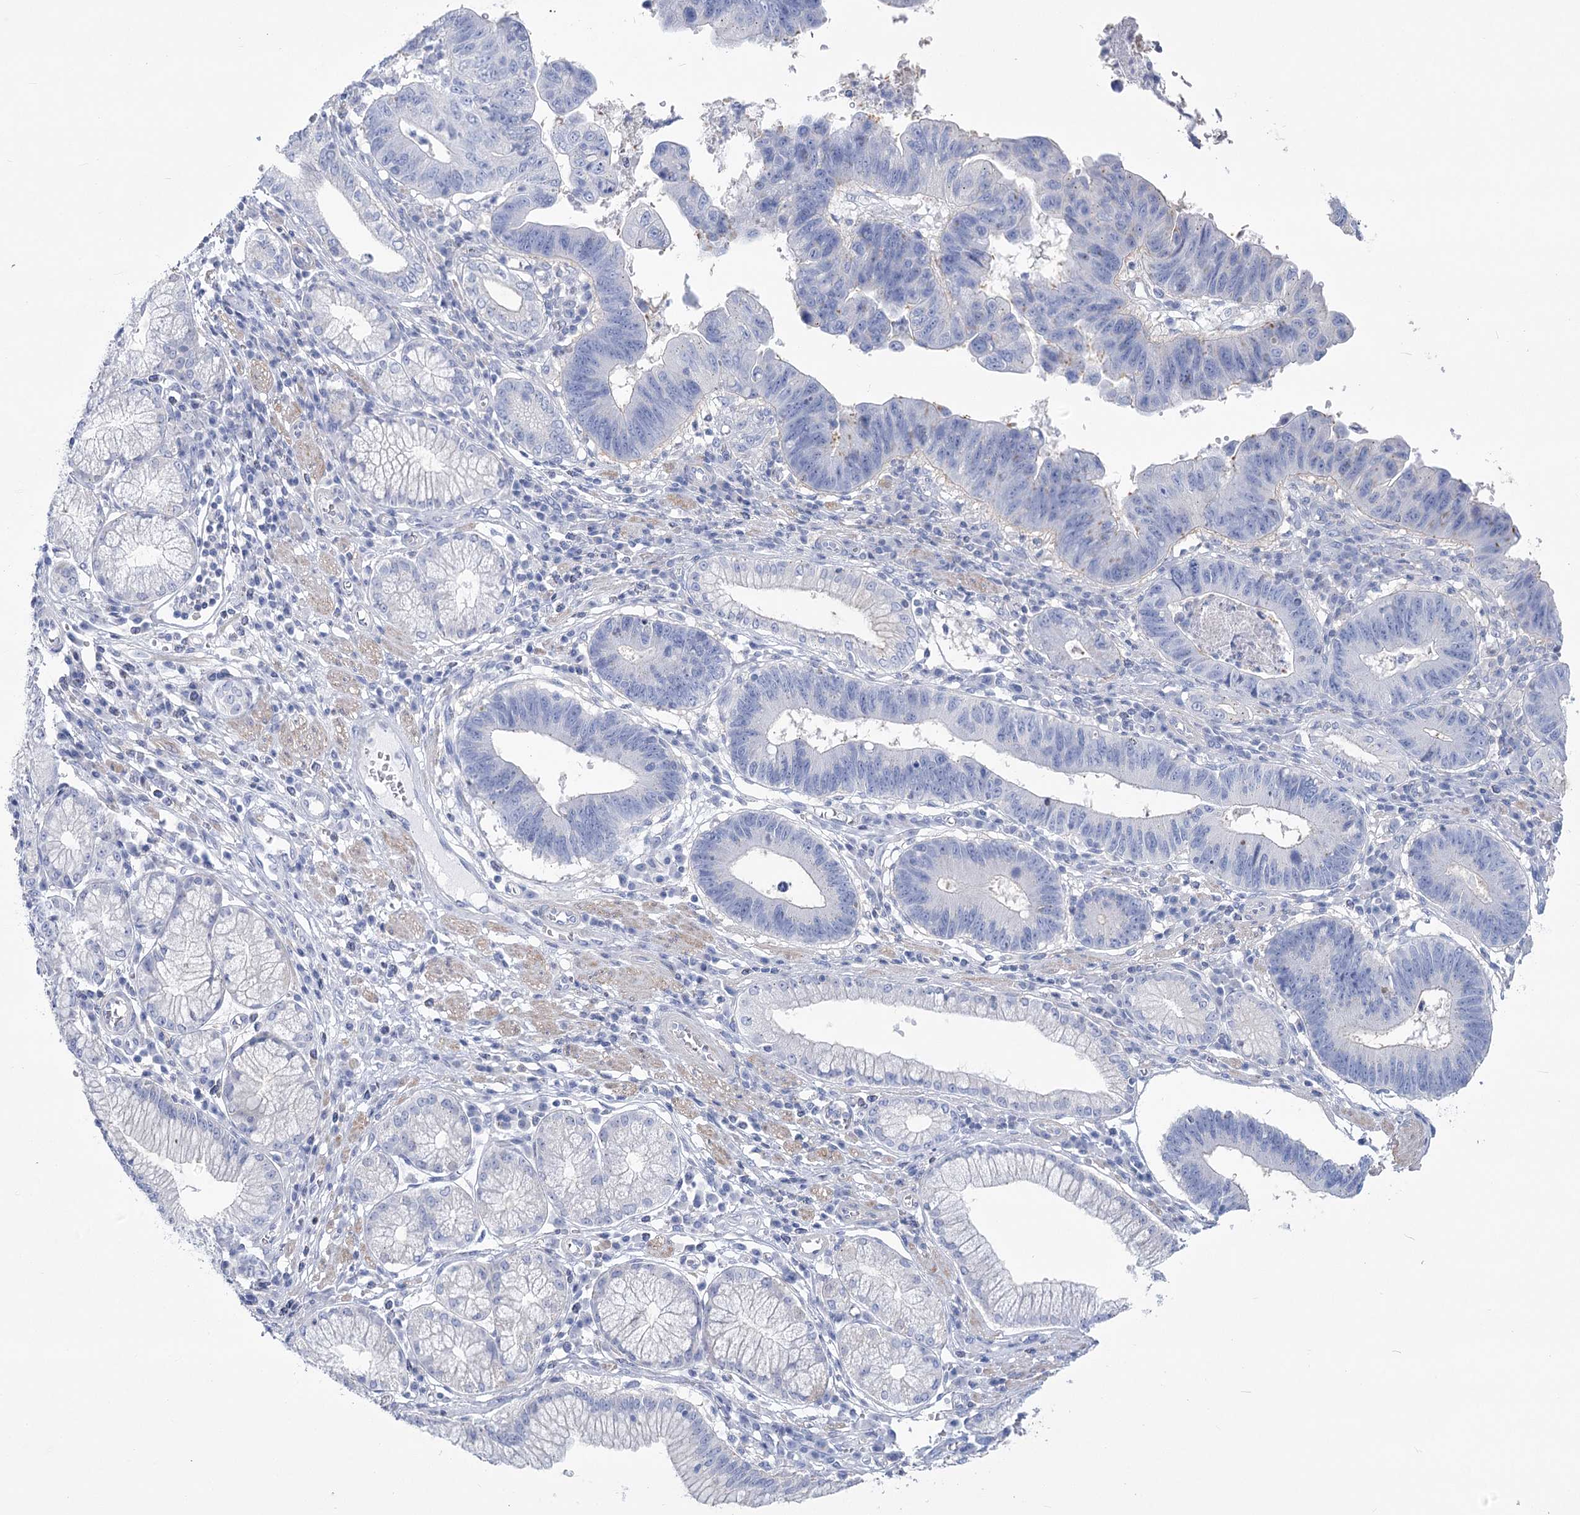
{"staining": {"intensity": "negative", "quantity": "none", "location": "none"}, "tissue": "stomach cancer", "cell_type": "Tumor cells", "image_type": "cancer", "snomed": [{"axis": "morphology", "description": "Adenocarcinoma, NOS"}, {"axis": "topography", "description": "Stomach"}], "caption": "Tumor cells show no significant protein expression in stomach cancer.", "gene": "PCDHA1", "patient": {"sex": "male", "age": 59}}